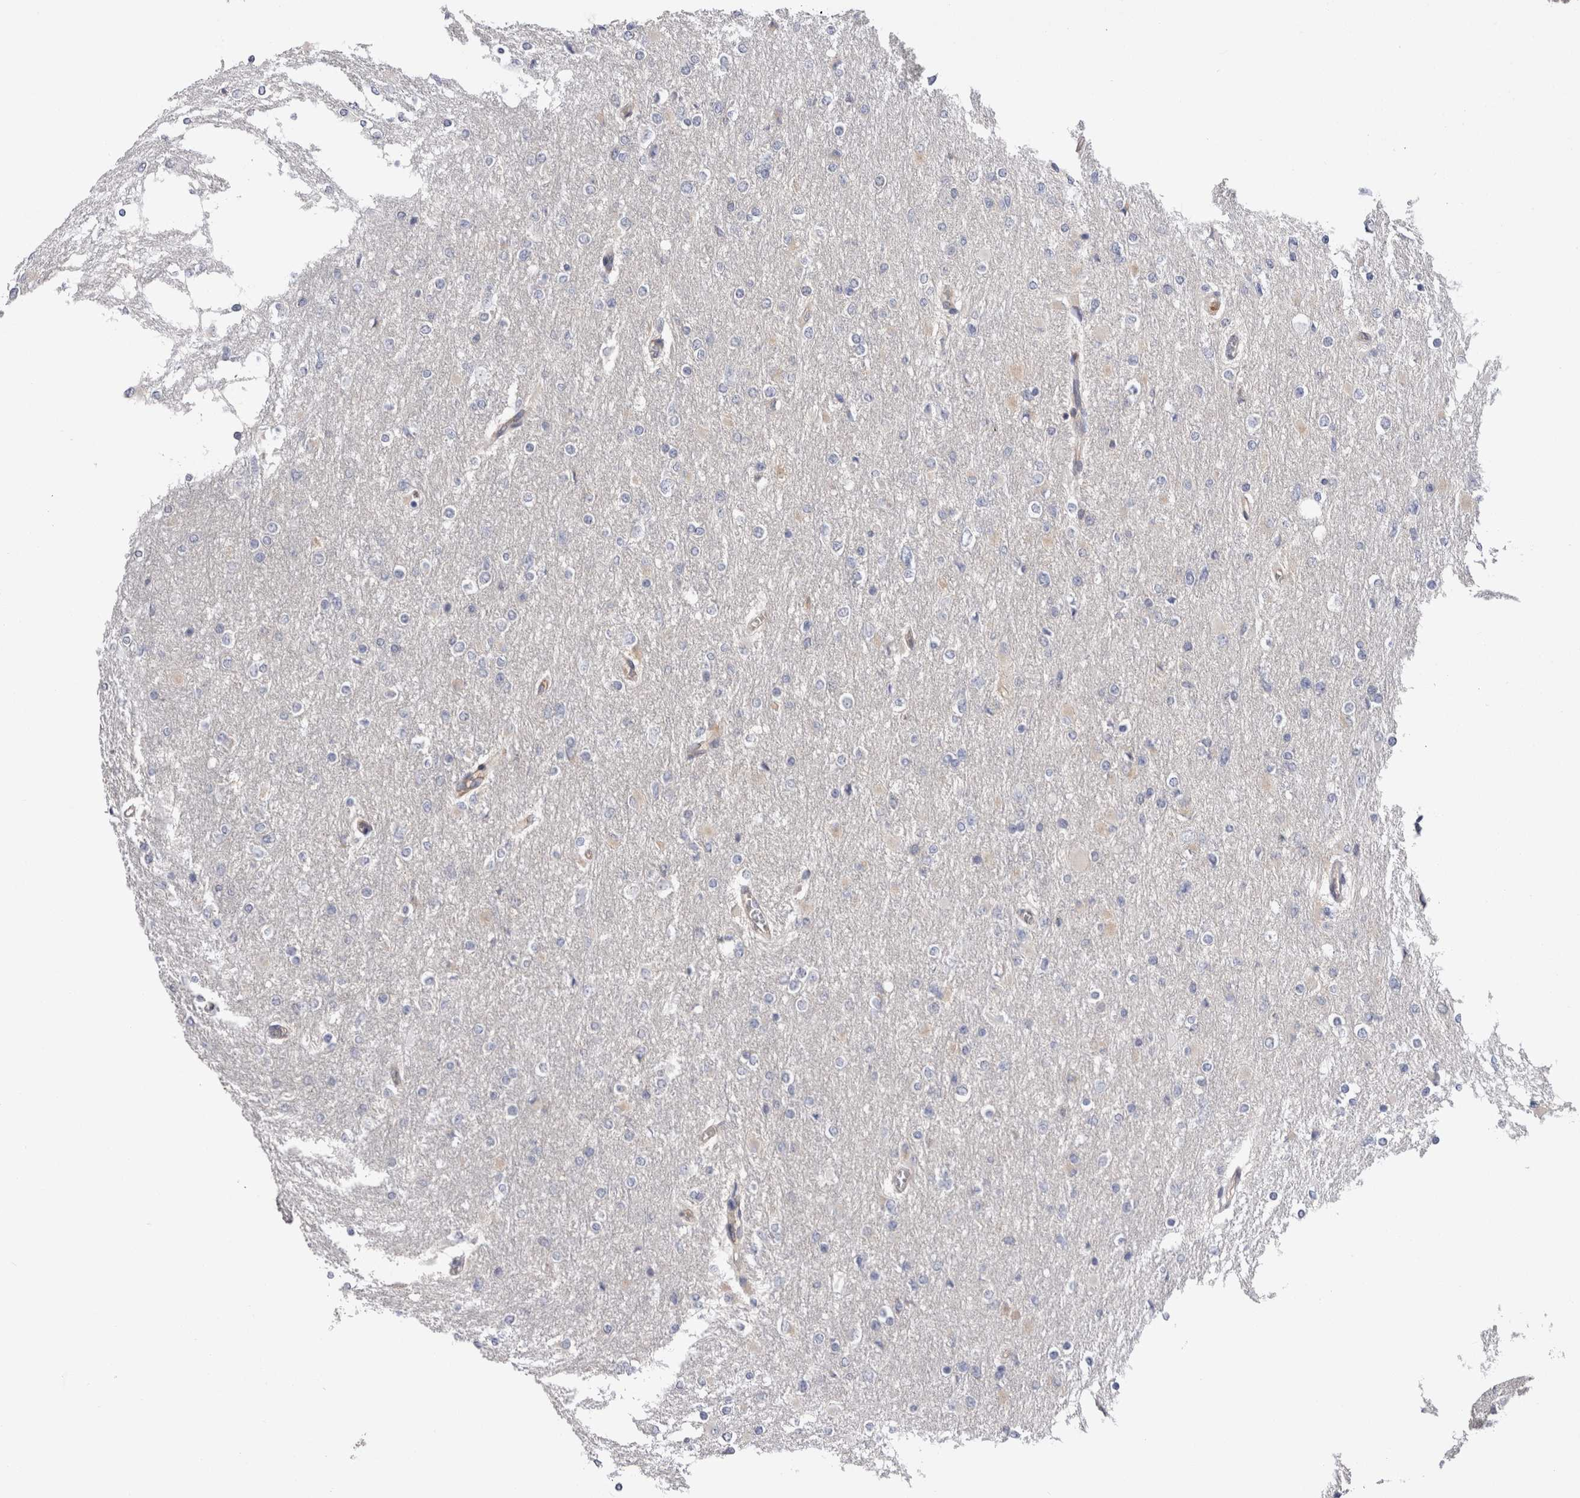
{"staining": {"intensity": "negative", "quantity": "none", "location": "none"}, "tissue": "glioma", "cell_type": "Tumor cells", "image_type": "cancer", "snomed": [{"axis": "morphology", "description": "Glioma, malignant, High grade"}, {"axis": "topography", "description": "Cerebral cortex"}], "caption": "Immunohistochemistry (IHC) image of neoplastic tissue: malignant high-grade glioma stained with DAB (3,3'-diaminobenzidine) exhibits no significant protein expression in tumor cells.", "gene": "RAB11FIP1", "patient": {"sex": "female", "age": 36}}